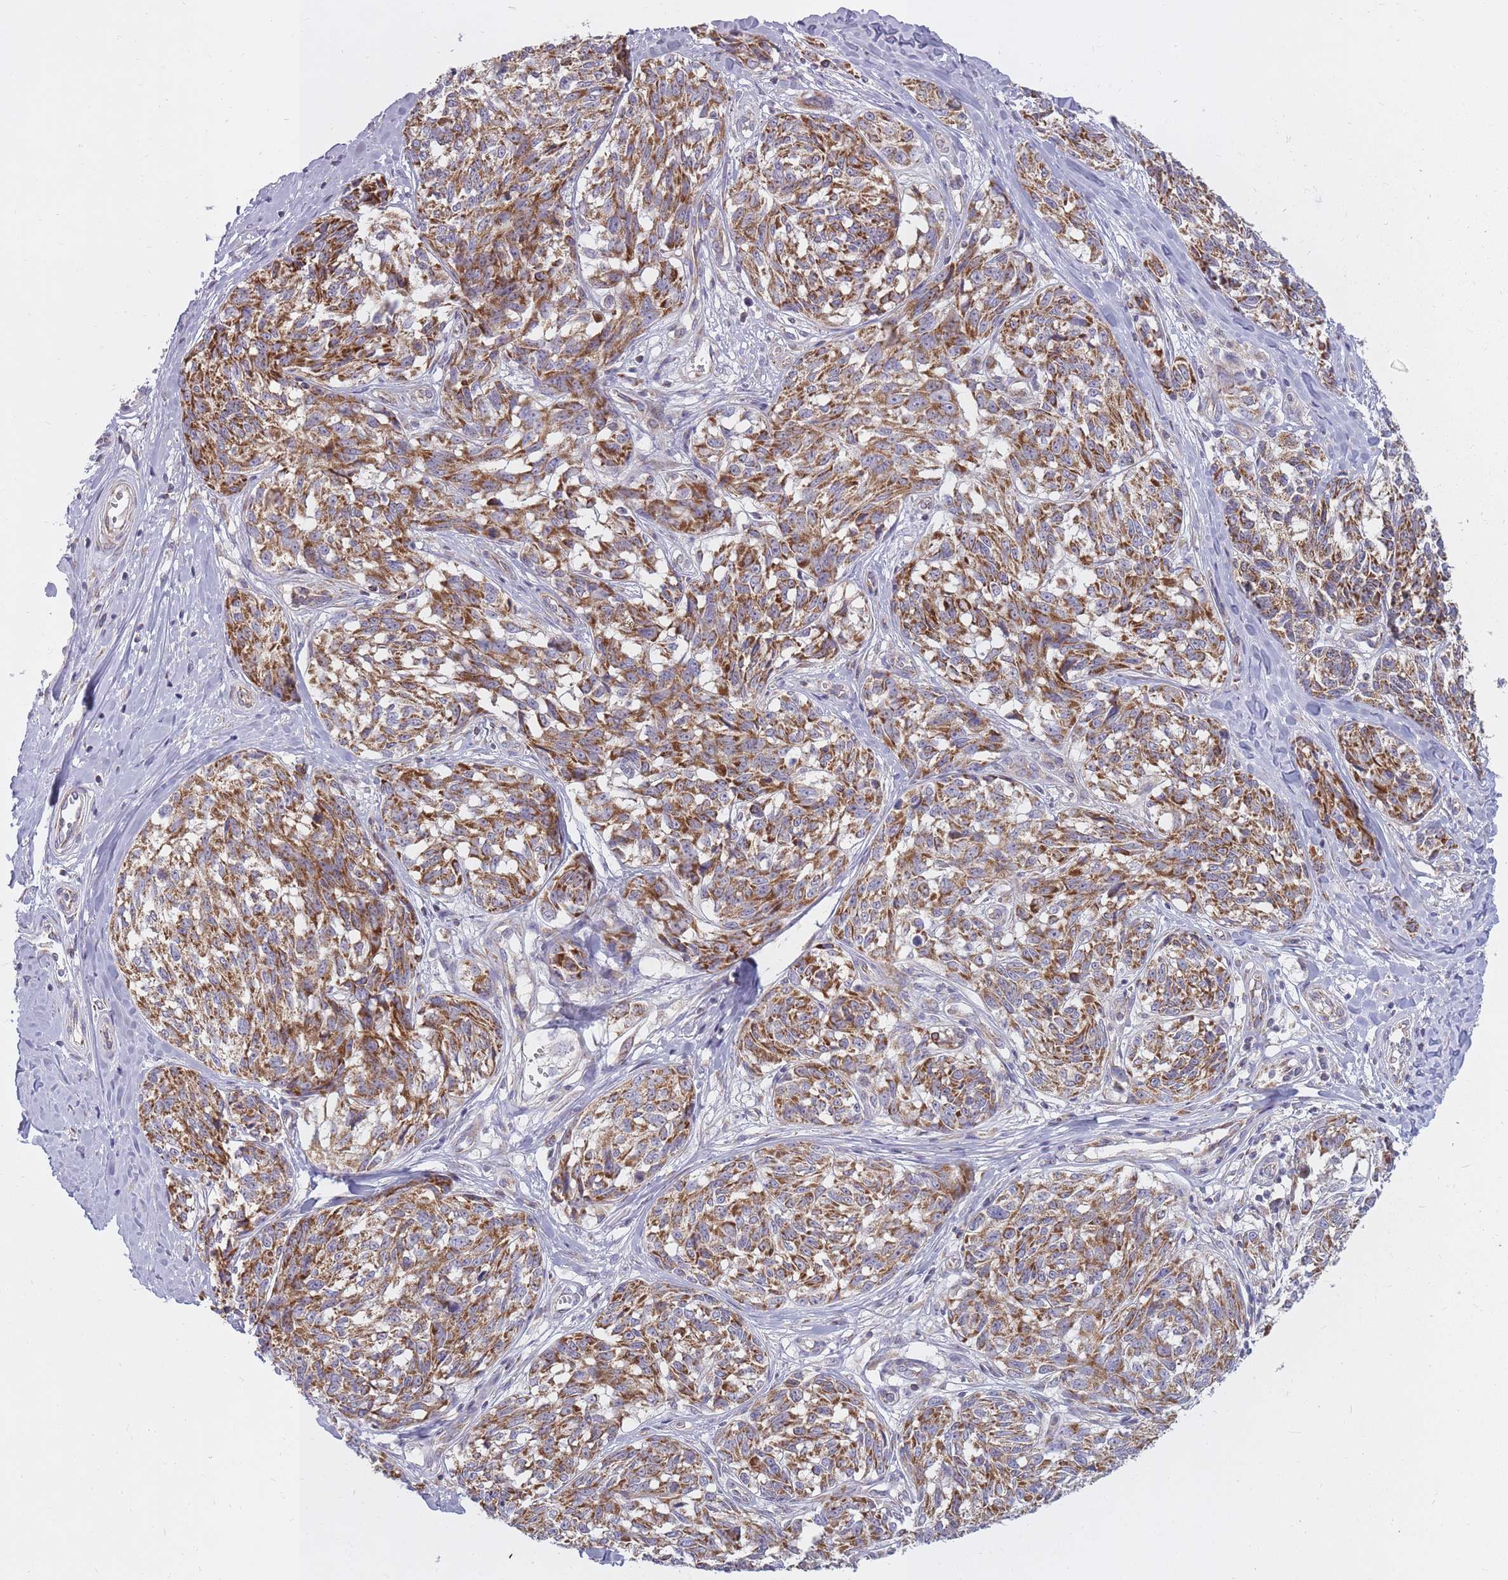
{"staining": {"intensity": "moderate", "quantity": ">75%", "location": "cytoplasmic/membranous"}, "tissue": "melanoma", "cell_type": "Tumor cells", "image_type": "cancer", "snomed": [{"axis": "morphology", "description": "Normal tissue, NOS"}, {"axis": "morphology", "description": "Malignant melanoma, NOS"}, {"axis": "topography", "description": "Skin"}], "caption": "Immunohistochemistry (DAB) staining of malignant melanoma demonstrates moderate cytoplasmic/membranous protein positivity in about >75% of tumor cells. Immunohistochemistry (ihc) stains the protein of interest in brown and the nuclei are stained blue.", "gene": "ALKBH4", "patient": {"sex": "female", "age": 64}}